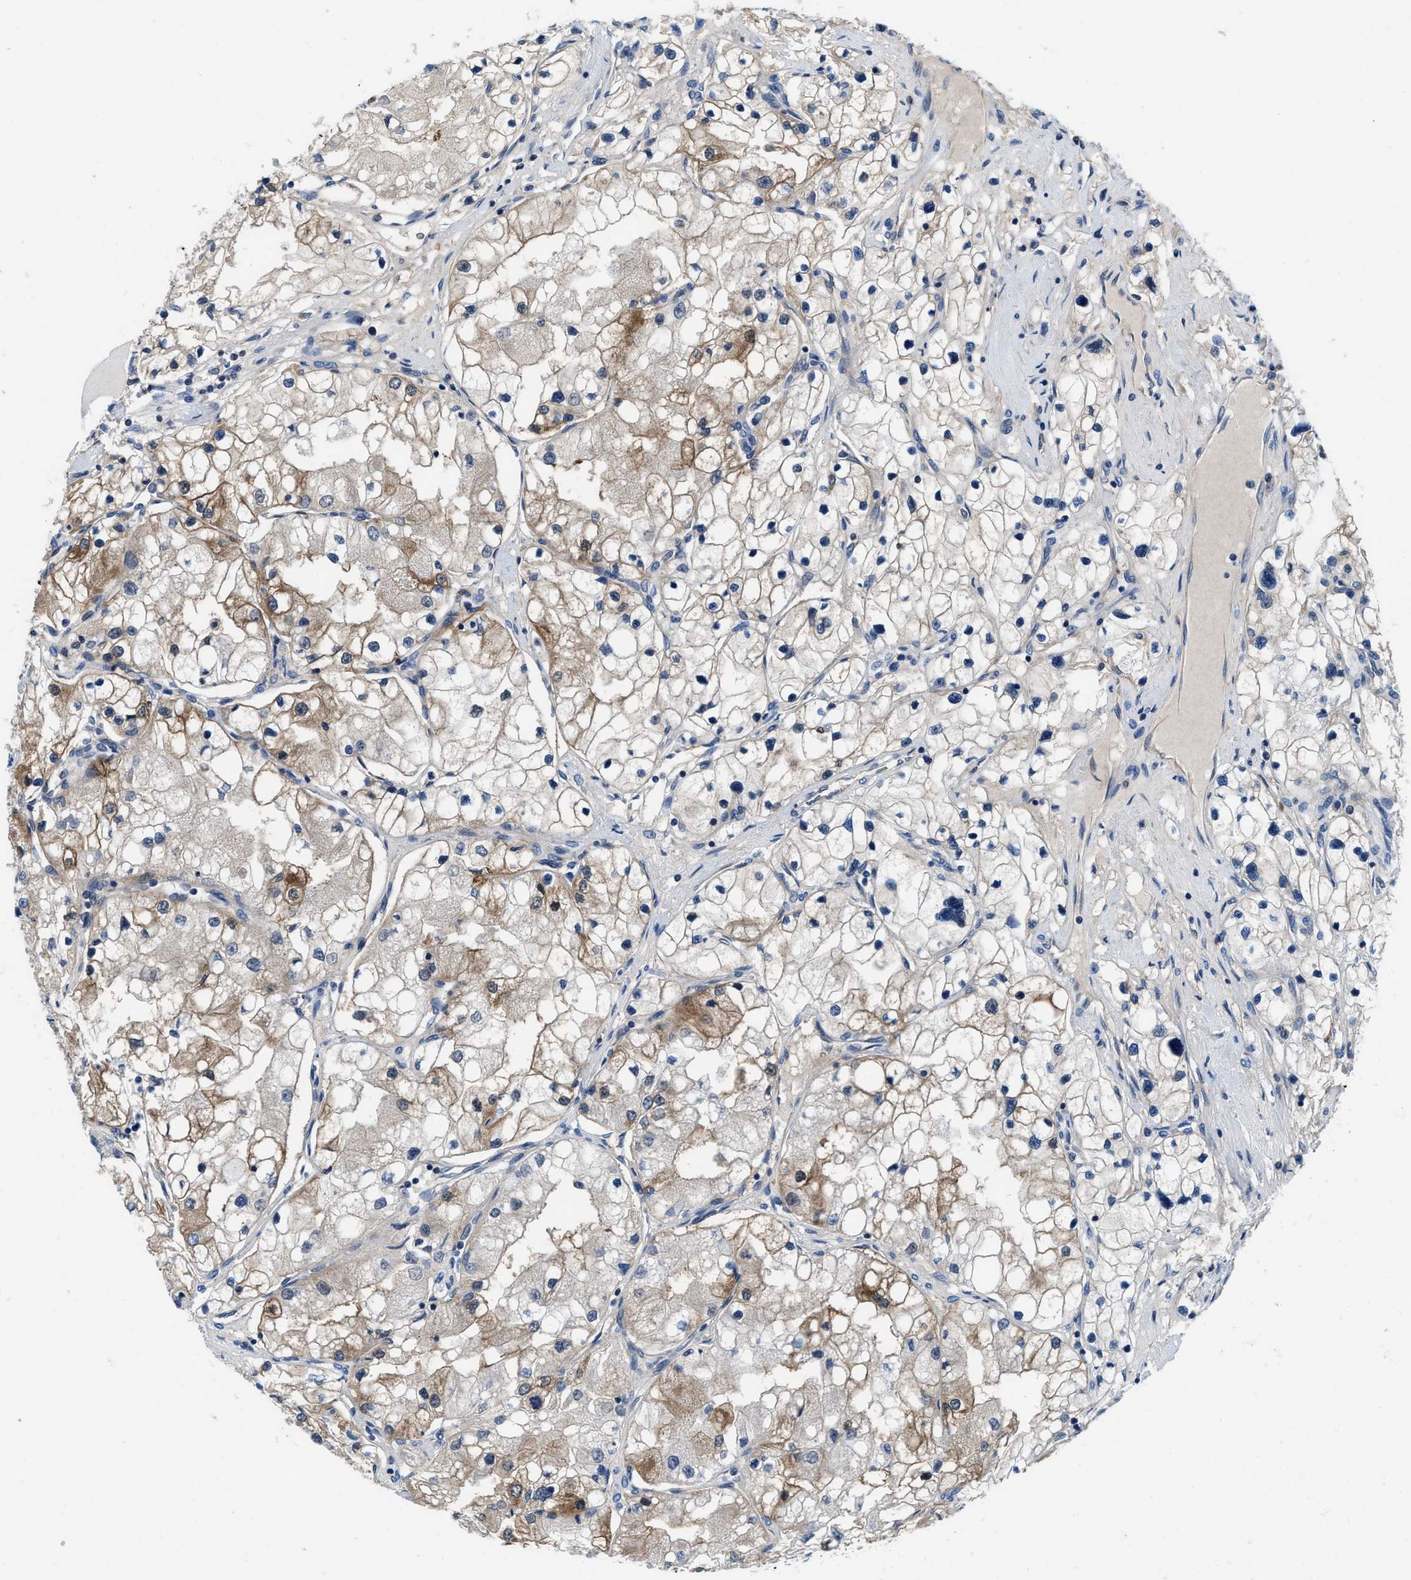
{"staining": {"intensity": "moderate", "quantity": "<25%", "location": "cytoplasmic/membranous"}, "tissue": "renal cancer", "cell_type": "Tumor cells", "image_type": "cancer", "snomed": [{"axis": "morphology", "description": "Adenocarcinoma, NOS"}, {"axis": "topography", "description": "Kidney"}], "caption": "The photomicrograph exhibits staining of adenocarcinoma (renal), revealing moderate cytoplasmic/membranous protein expression (brown color) within tumor cells.", "gene": "NUDT5", "patient": {"sex": "male", "age": 68}}